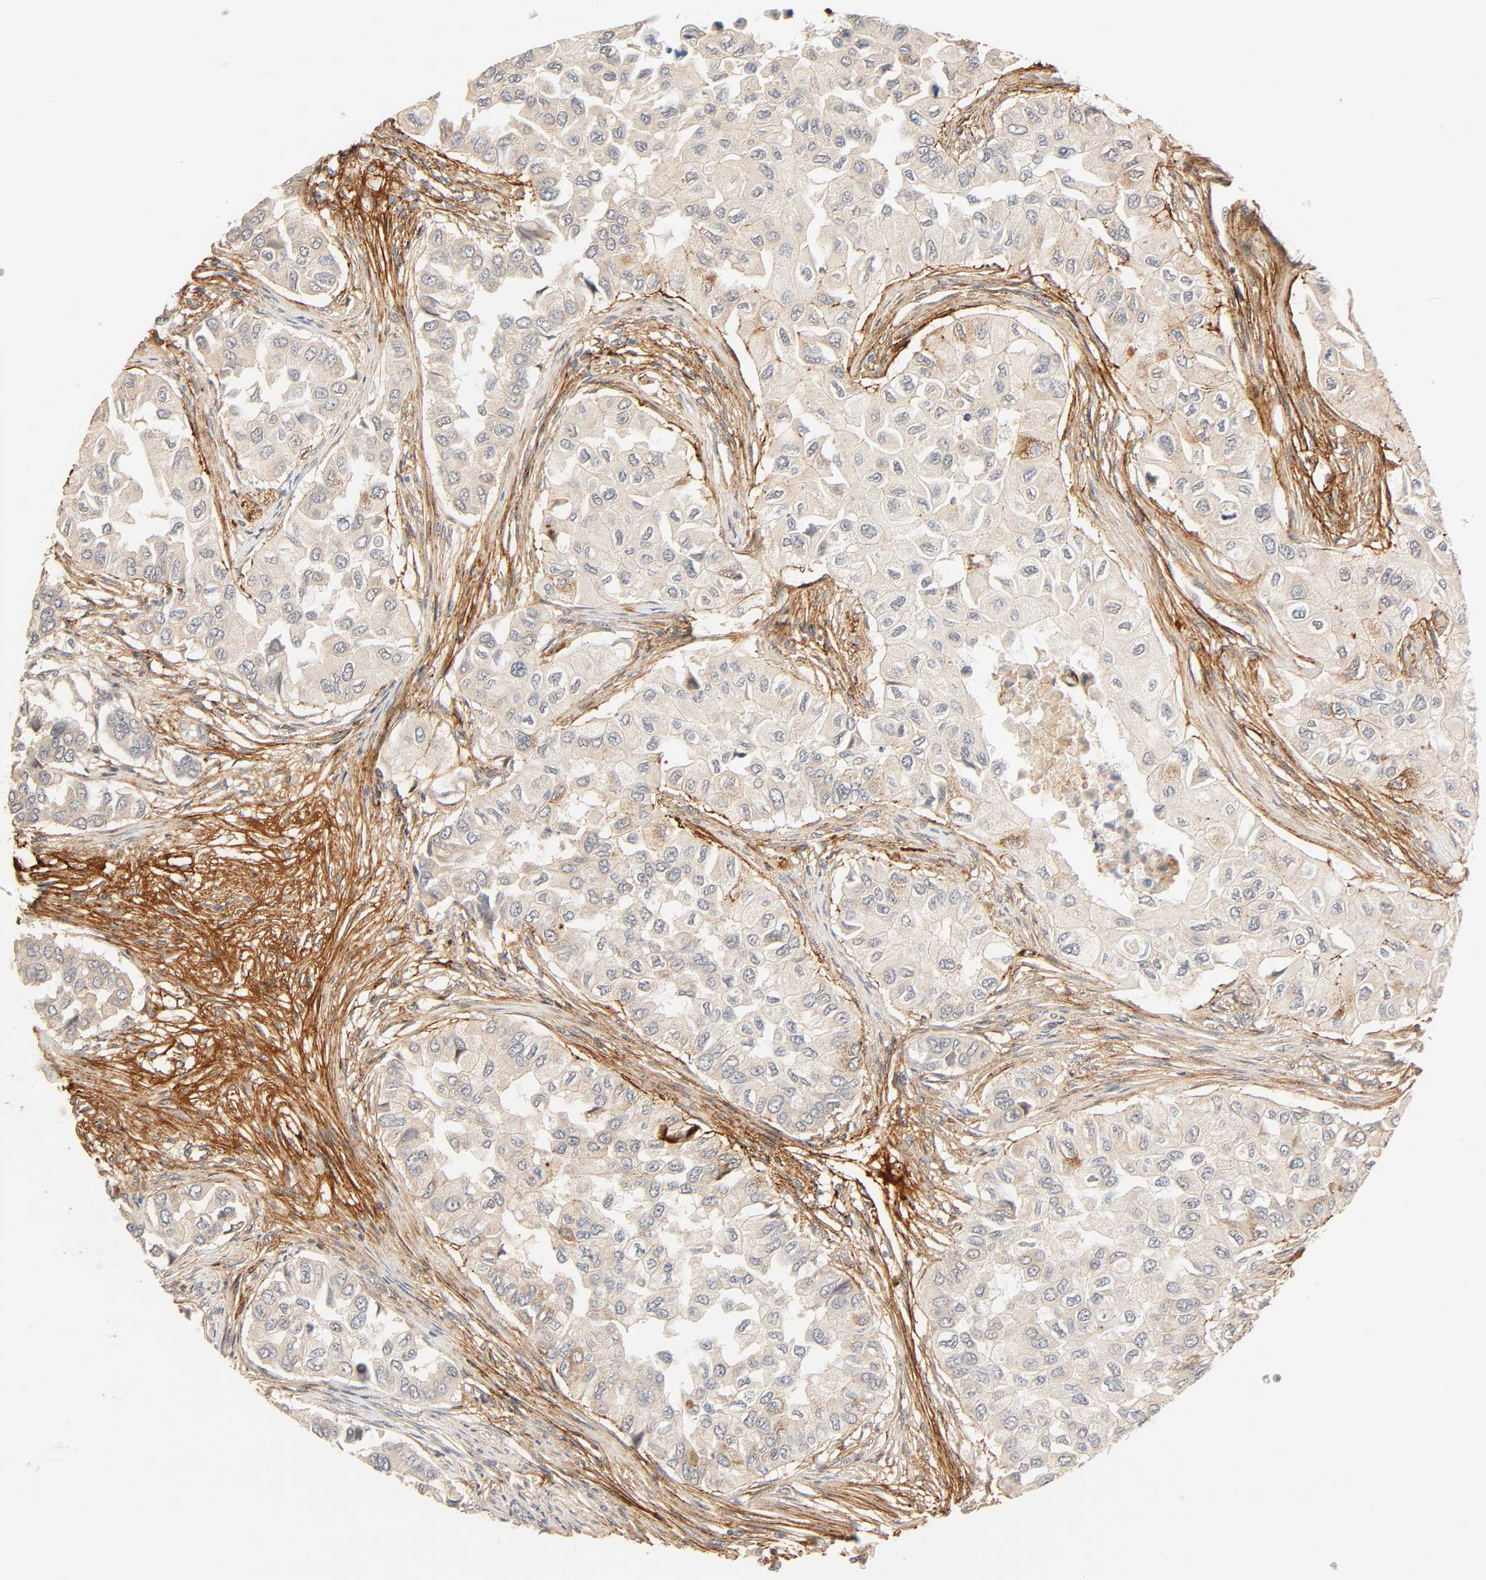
{"staining": {"intensity": "weak", "quantity": "25%-75%", "location": "cytoplasmic/membranous"}, "tissue": "breast cancer", "cell_type": "Tumor cells", "image_type": "cancer", "snomed": [{"axis": "morphology", "description": "Normal tissue, NOS"}, {"axis": "morphology", "description": "Duct carcinoma"}, {"axis": "topography", "description": "Breast"}], "caption": "Infiltrating ductal carcinoma (breast) stained with immunohistochemistry (IHC) reveals weak cytoplasmic/membranous staining in approximately 25%-75% of tumor cells. (DAB IHC with brightfield microscopy, high magnification).", "gene": "CACNA1G", "patient": {"sex": "female", "age": 49}}